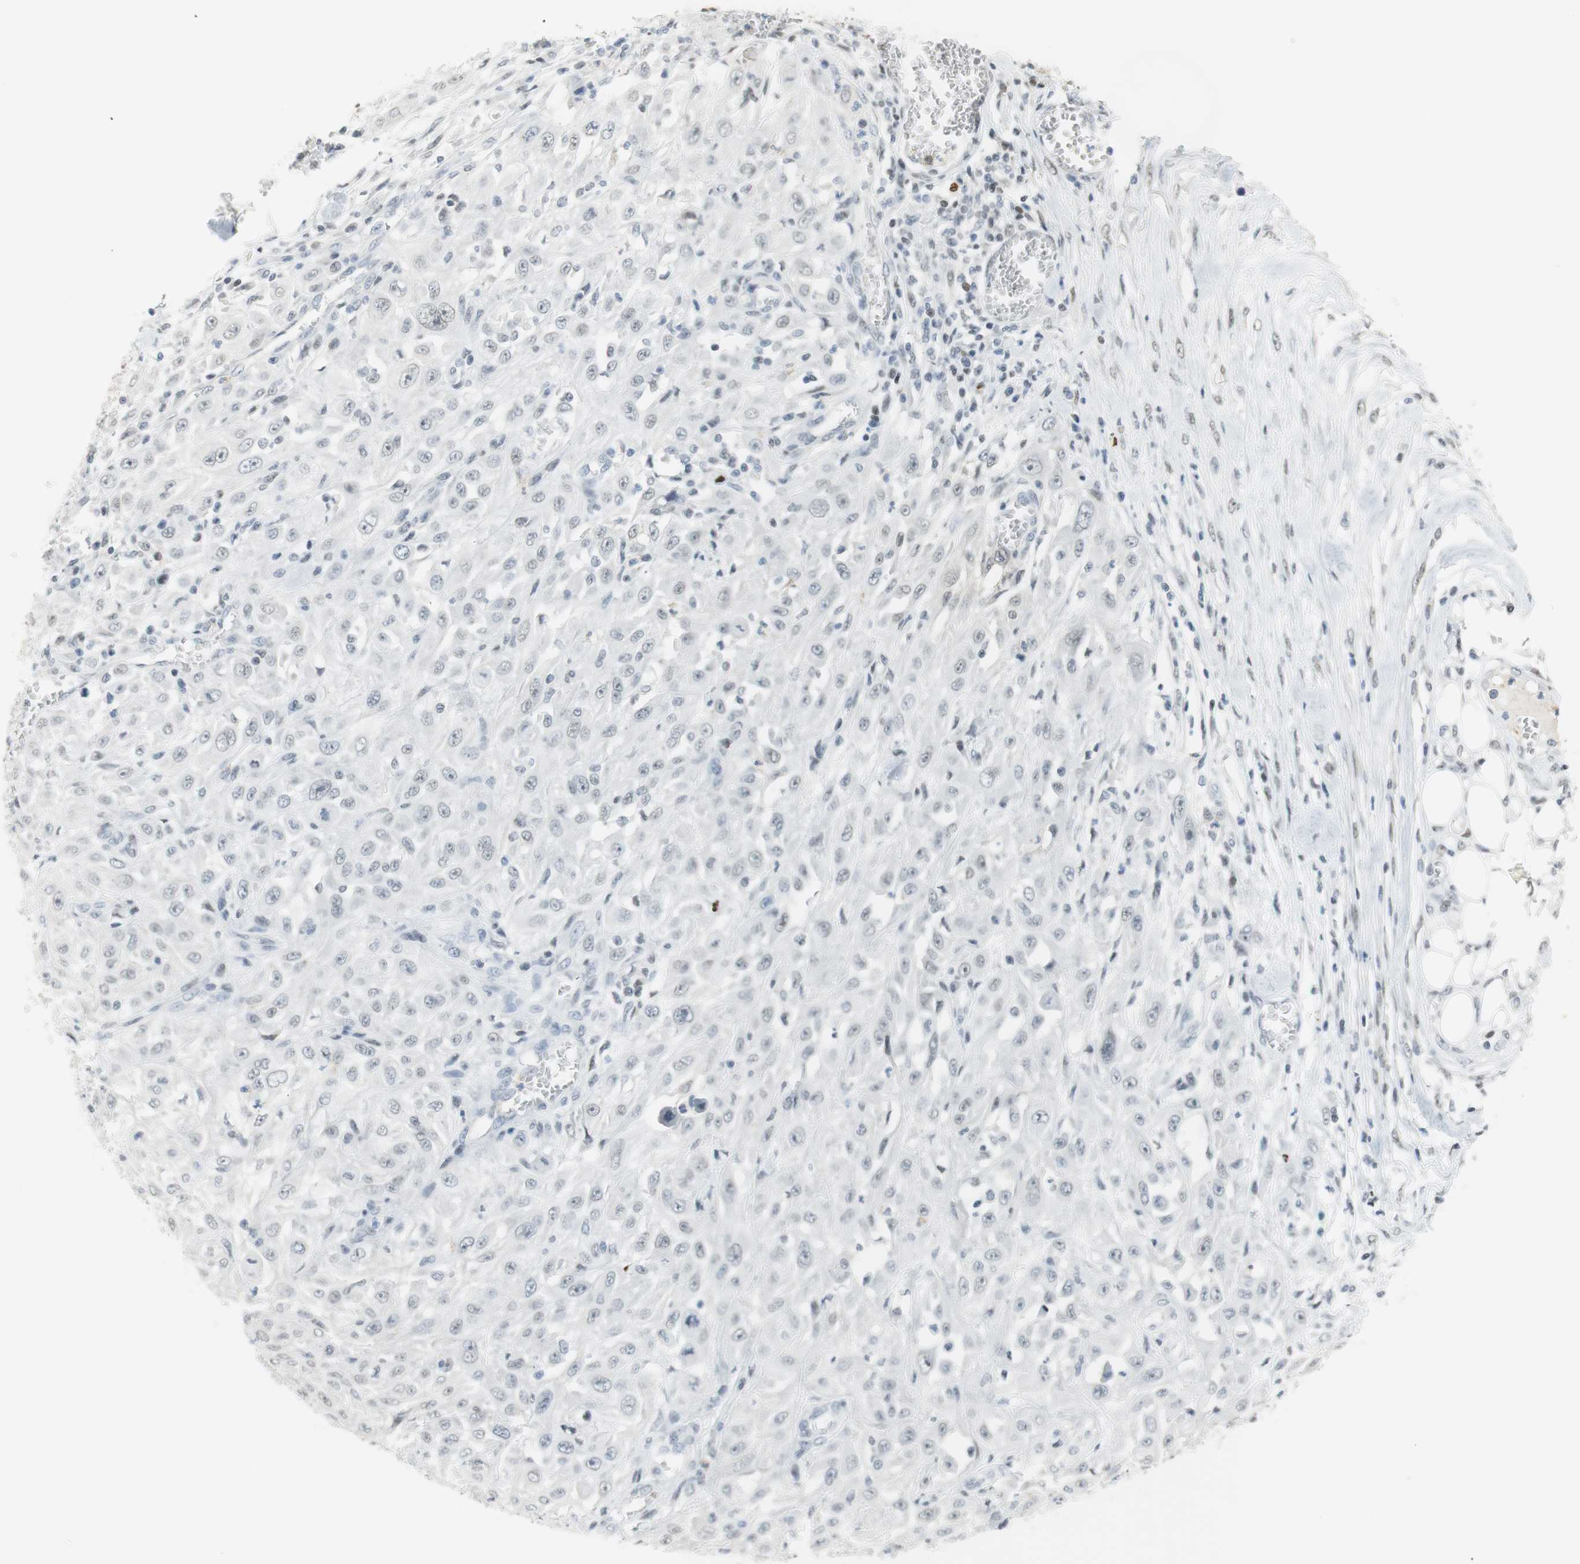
{"staining": {"intensity": "negative", "quantity": "none", "location": "none"}, "tissue": "skin cancer", "cell_type": "Tumor cells", "image_type": "cancer", "snomed": [{"axis": "morphology", "description": "Squamous cell carcinoma, NOS"}, {"axis": "morphology", "description": "Squamous cell carcinoma, metastatic, NOS"}, {"axis": "topography", "description": "Skin"}, {"axis": "topography", "description": "Lymph node"}], "caption": "Metastatic squamous cell carcinoma (skin) was stained to show a protein in brown. There is no significant staining in tumor cells.", "gene": "BMI1", "patient": {"sex": "male", "age": 75}}